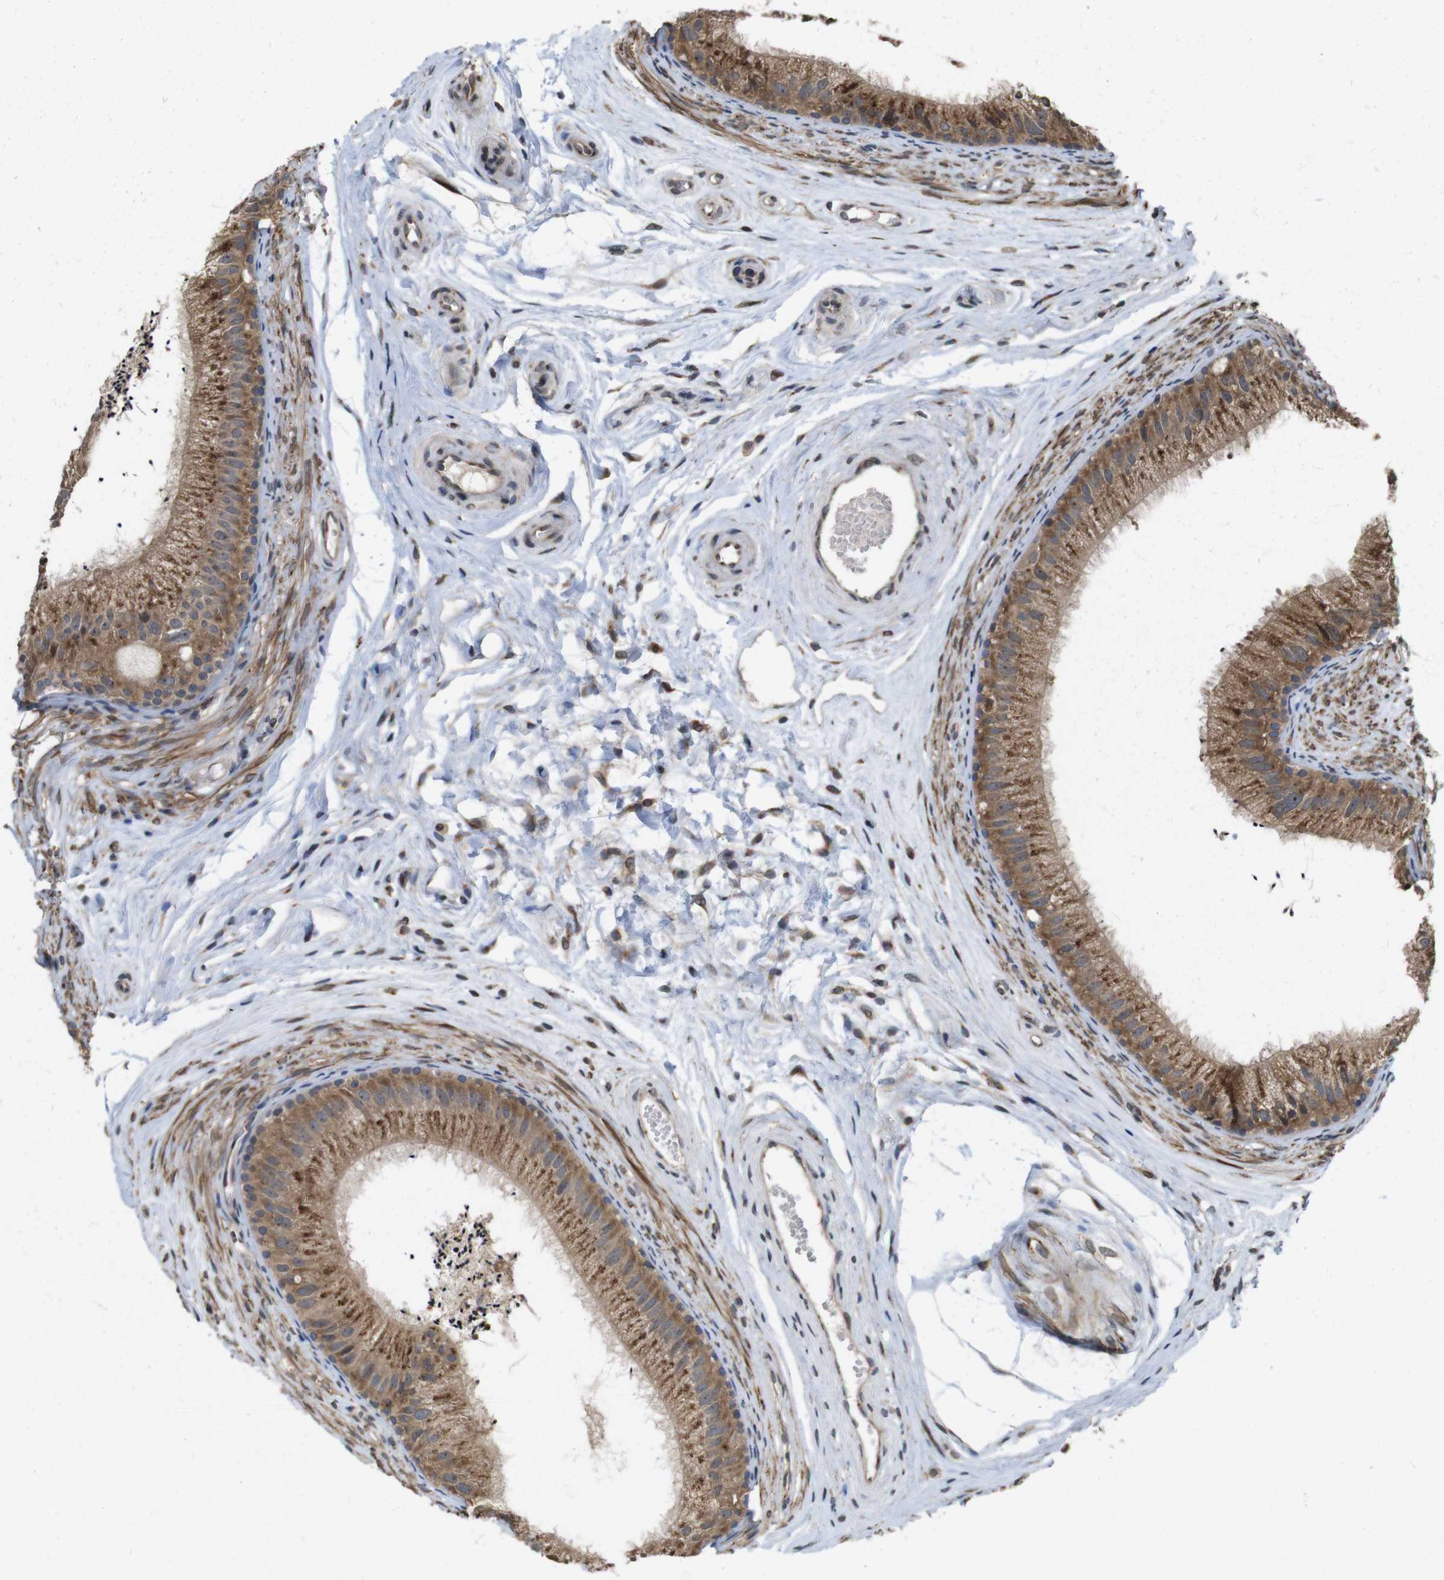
{"staining": {"intensity": "moderate", "quantity": ">75%", "location": "cytoplasmic/membranous"}, "tissue": "epididymis", "cell_type": "Glandular cells", "image_type": "normal", "snomed": [{"axis": "morphology", "description": "Normal tissue, NOS"}, {"axis": "topography", "description": "Epididymis"}], "caption": "The micrograph displays immunohistochemical staining of benign epididymis. There is moderate cytoplasmic/membranous expression is present in approximately >75% of glandular cells.", "gene": "EFCAB14", "patient": {"sex": "male", "age": 56}}